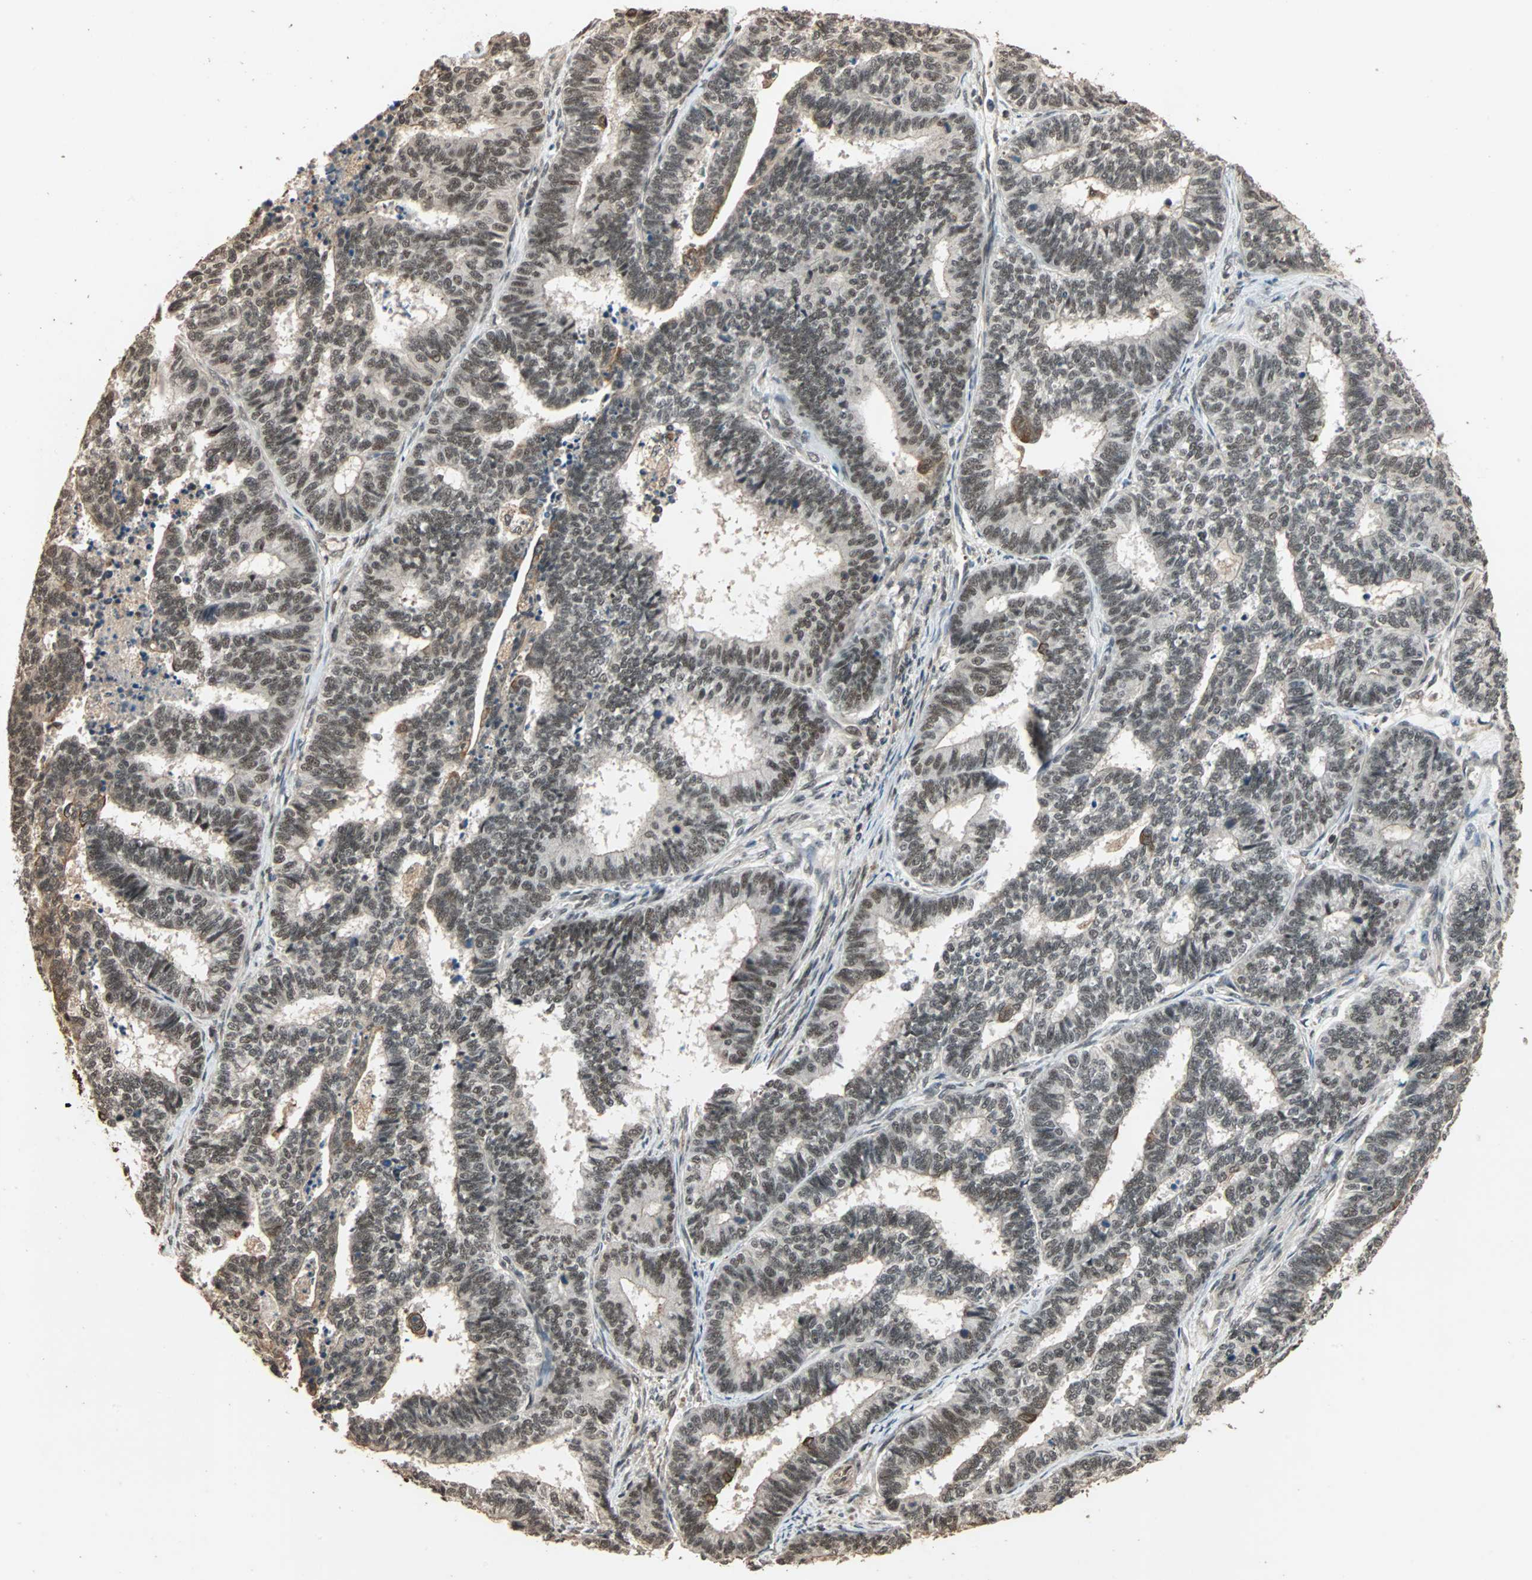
{"staining": {"intensity": "moderate", "quantity": ">75%", "location": "nuclear"}, "tissue": "endometrial cancer", "cell_type": "Tumor cells", "image_type": "cancer", "snomed": [{"axis": "morphology", "description": "Adenocarcinoma, NOS"}, {"axis": "topography", "description": "Endometrium"}], "caption": "Protein analysis of endometrial cancer tissue demonstrates moderate nuclear positivity in about >75% of tumor cells.", "gene": "CDC5L", "patient": {"sex": "female", "age": 70}}